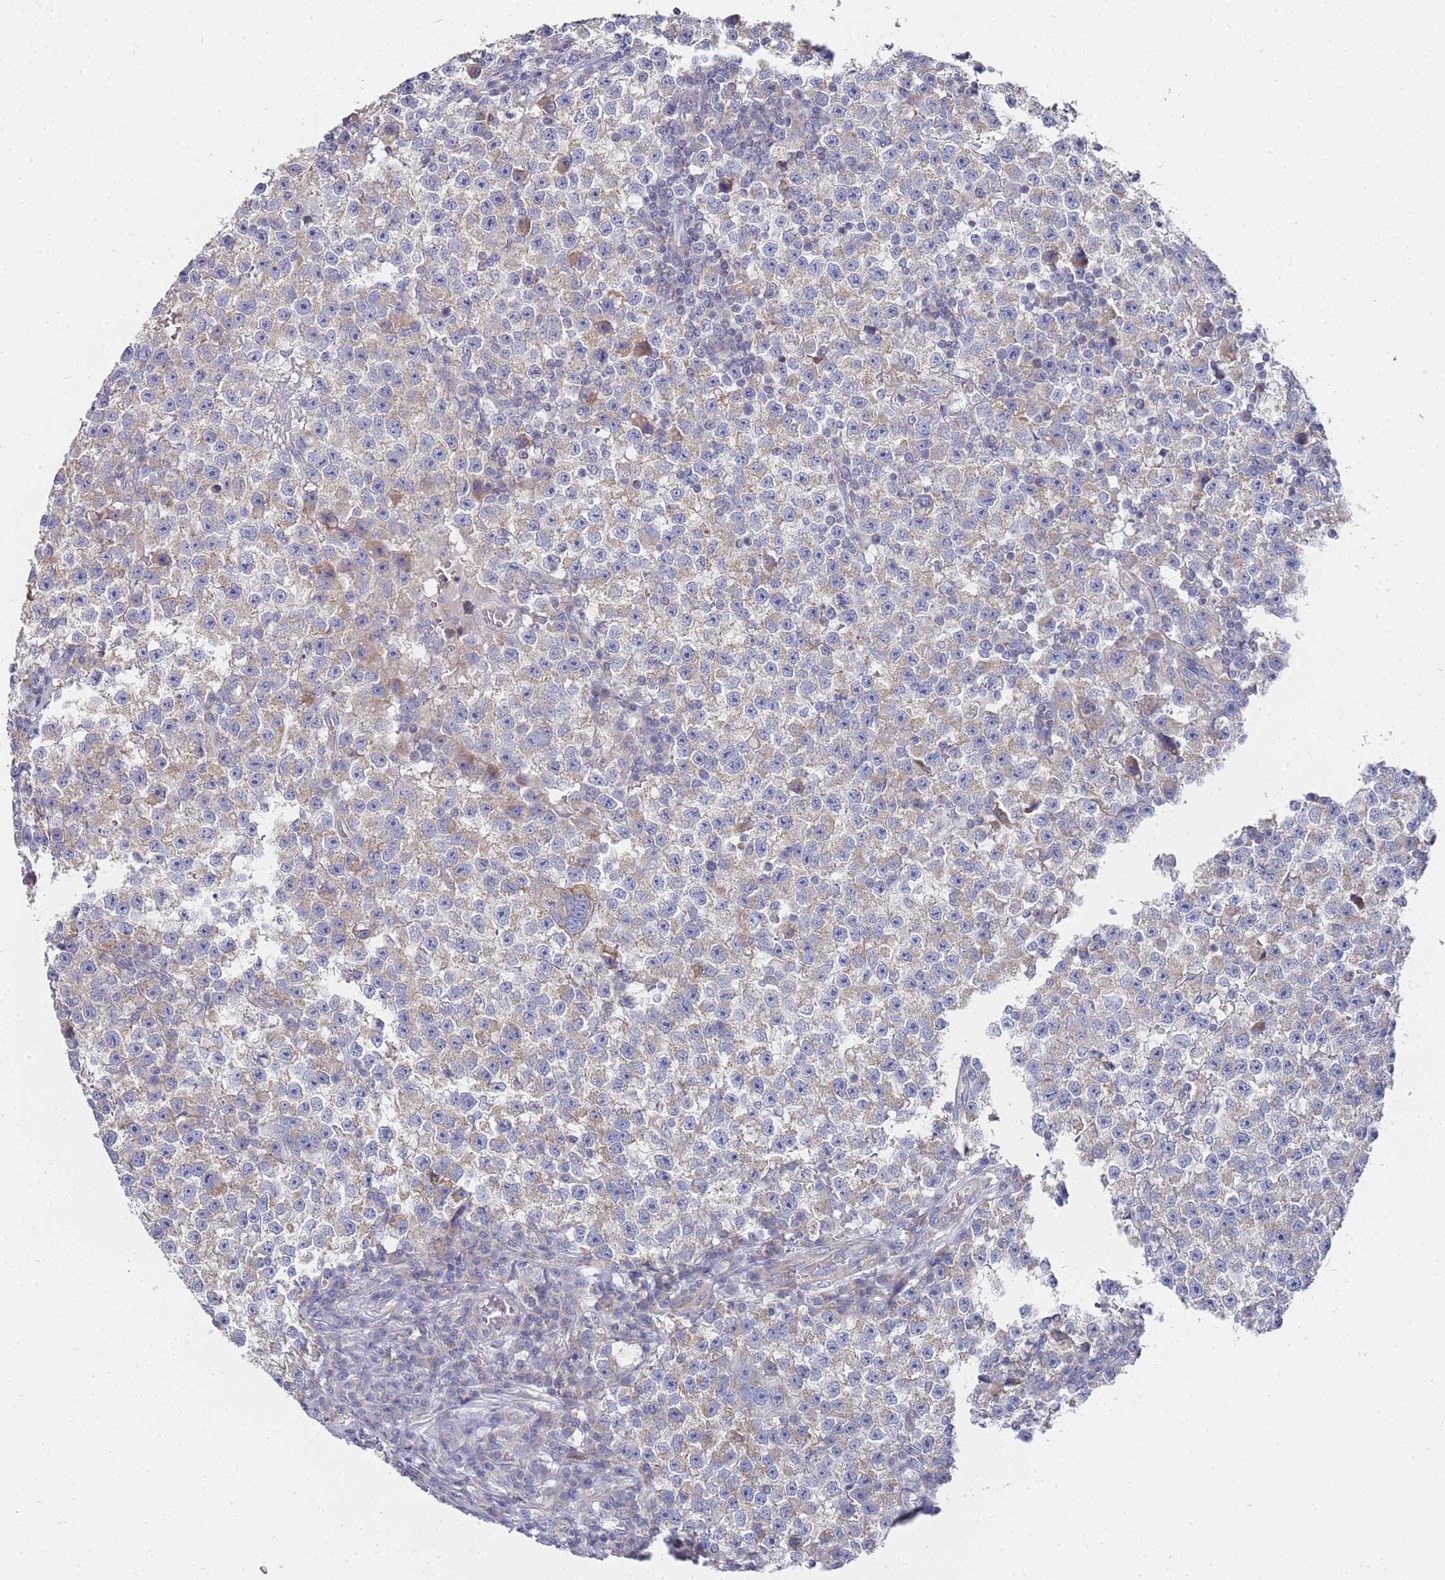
{"staining": {"intensity": "weak", "quantity": ">75%", "location": "cytoplasmic/membranous"}, "tissue": "testis cancer", "cell_type": "Tumor cells", "image_type": "cancer", "snomed": [{"axis": "morphology", "description": "Seminoma, NOS"}, {"axis": "topography", "description": "Testis"}], "caption": "Testis cancer tissue demonstrates weak cytoplasmic/membranous positivity in about >75% of tumor cells", "gene": "SCAPER", "patient": {"sex": "male", "age": 22}}